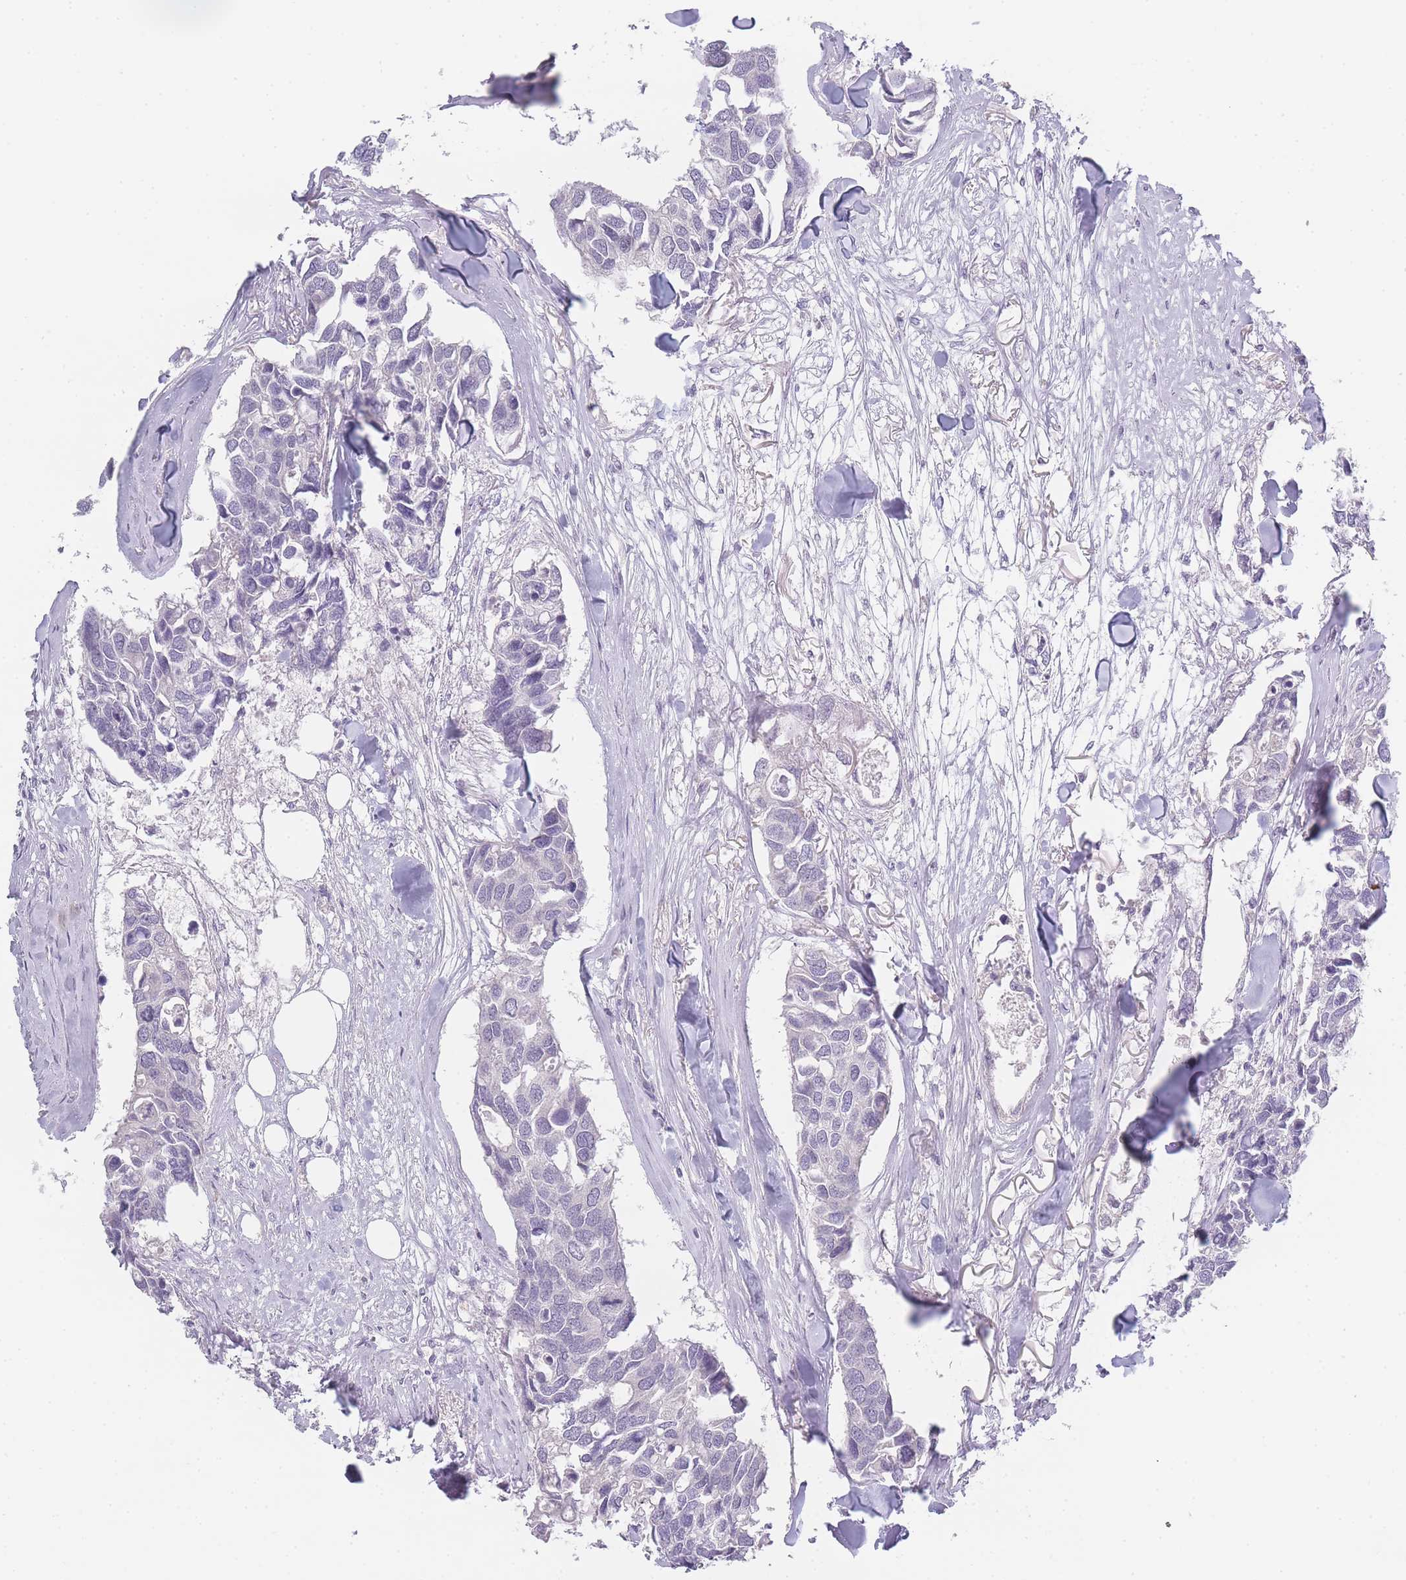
{"staining": {"intensity": "negative", "quantity": "none", "location": "none"}, "tissue": "breast cancer", "cell_type": "Tumor cells", "image_type": "cancer", "snomed": [{"axis": "morphology", "description": "Duct carcinoma"}, {"axis": "topography", "description": "Breast"}], "caption": "IHC of breast cancer demonstrates no staining in tumor cells.", "gene": "INS", "patient": {"sex": "female", "age": 83}}